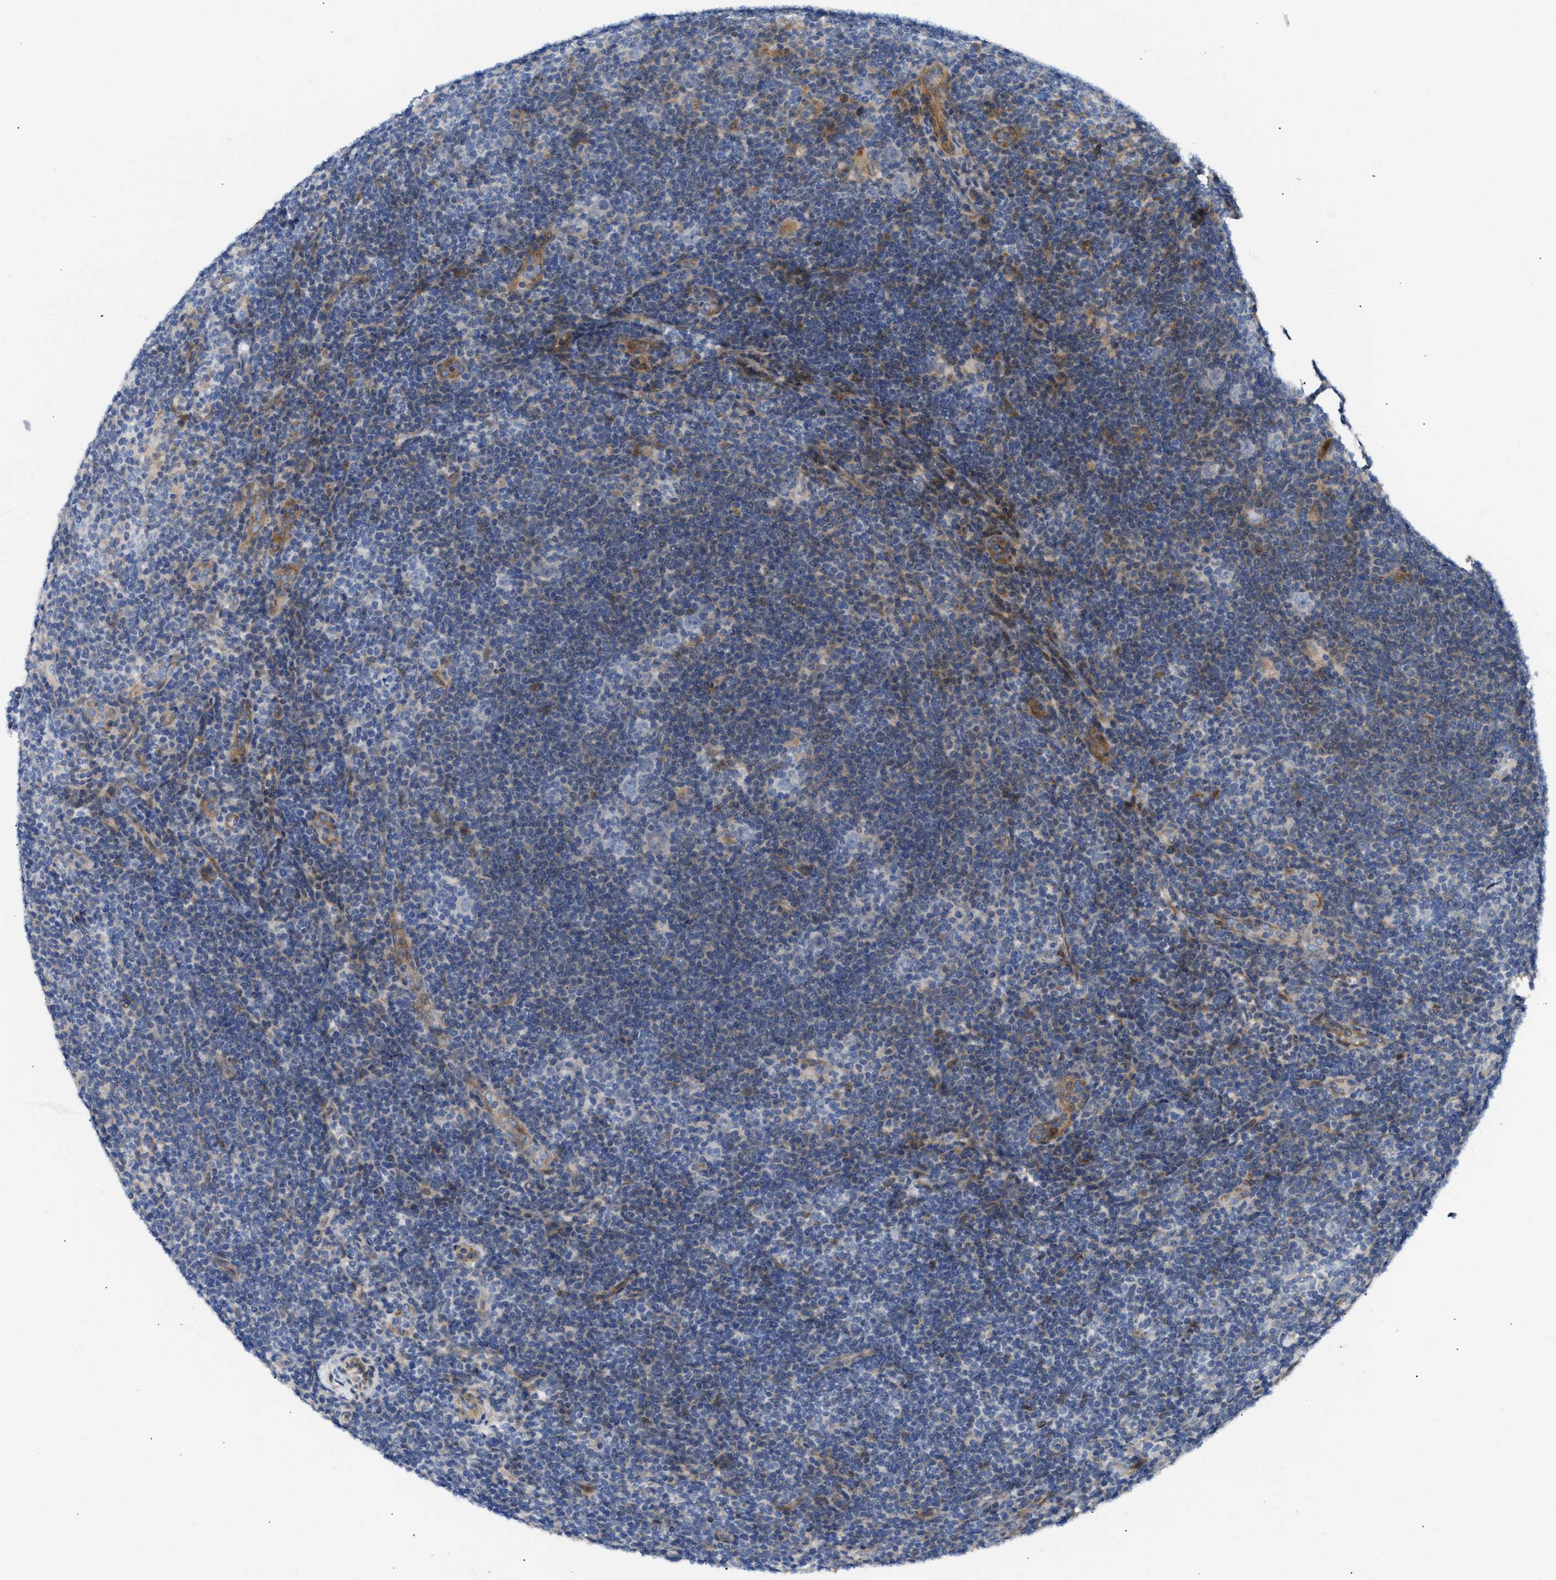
{"staining": {"intensity": "negative", "quantity": "none", "location": "none"}, "tissue": "lymphoma", "cell_type": "Tumor cells", "image_type": "cancer", "snomed": [{"axis": "morphology", "description": "Hodgkin's disease, NOS"}, {"axis": "topography", "description": "Lymph node"}], "caption": "Hodgkin's disease stained for a protein using IHC demonstrates no staining tumor cells.", "gene": "FHL1", "patient": {"sex": "female", "age": 57}}